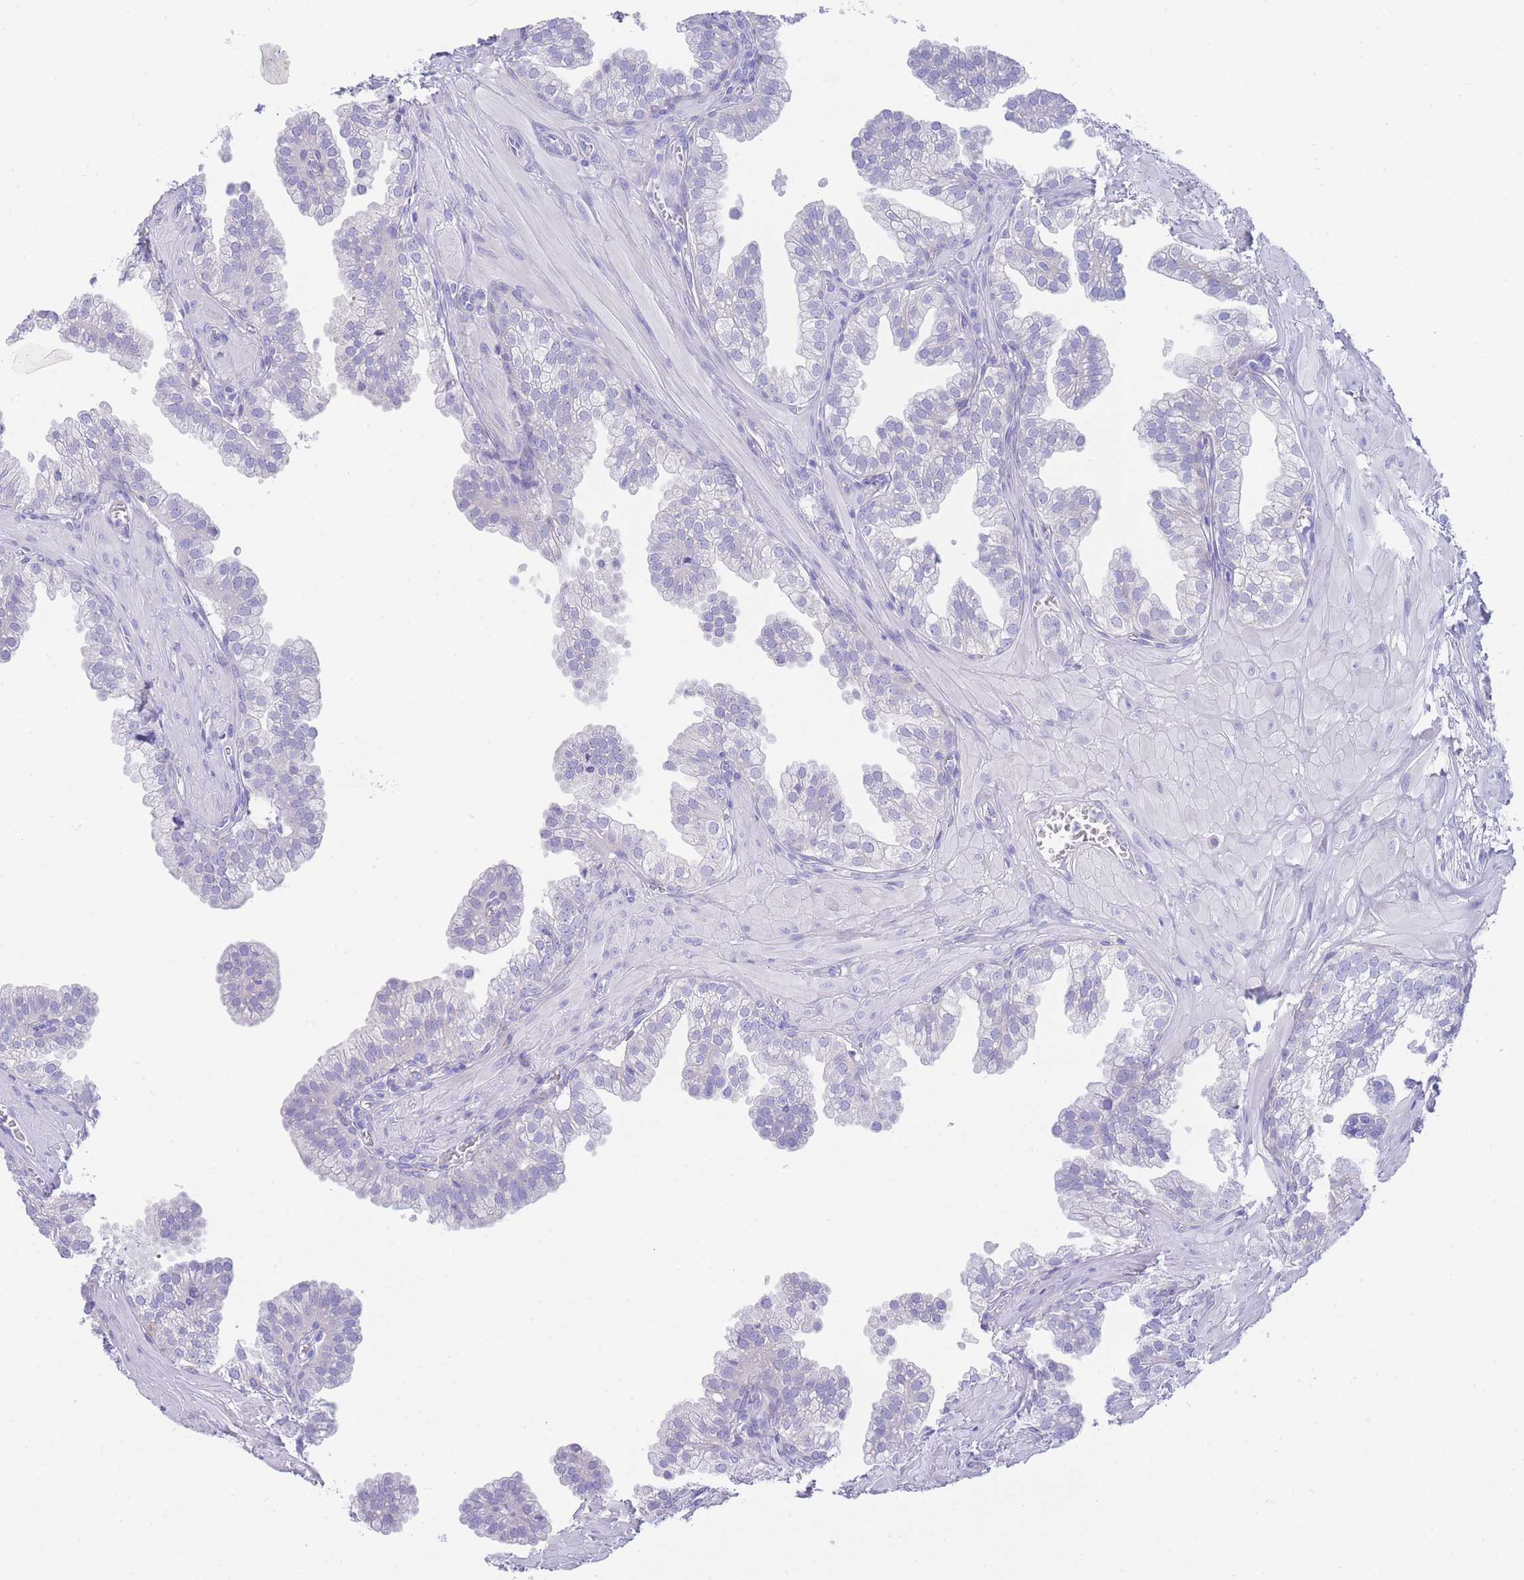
{"staining": {"intensity": "negative", "quantity": "none", "location": "none"}, "tissue": "prostate", "cell_type": "Glandular cells", "image_type": "normal", "snomed": [{"axis": "morphology", "description": "Normal tissue, NOS"}, {"axis": "topography", "description": "Prostate"}, {"axis": "topography", "description": "Peripheral nerve tissue"}], "caption": "This histopathology image is of benign prostate stained with immunohistochemistry (IHC) to label a protein in brown with the nuclei are counter-stained blue. There is no staining in glandular cells.", "gene": "LRRC37A2", "patient": {"sex": "male", "age": 55}}